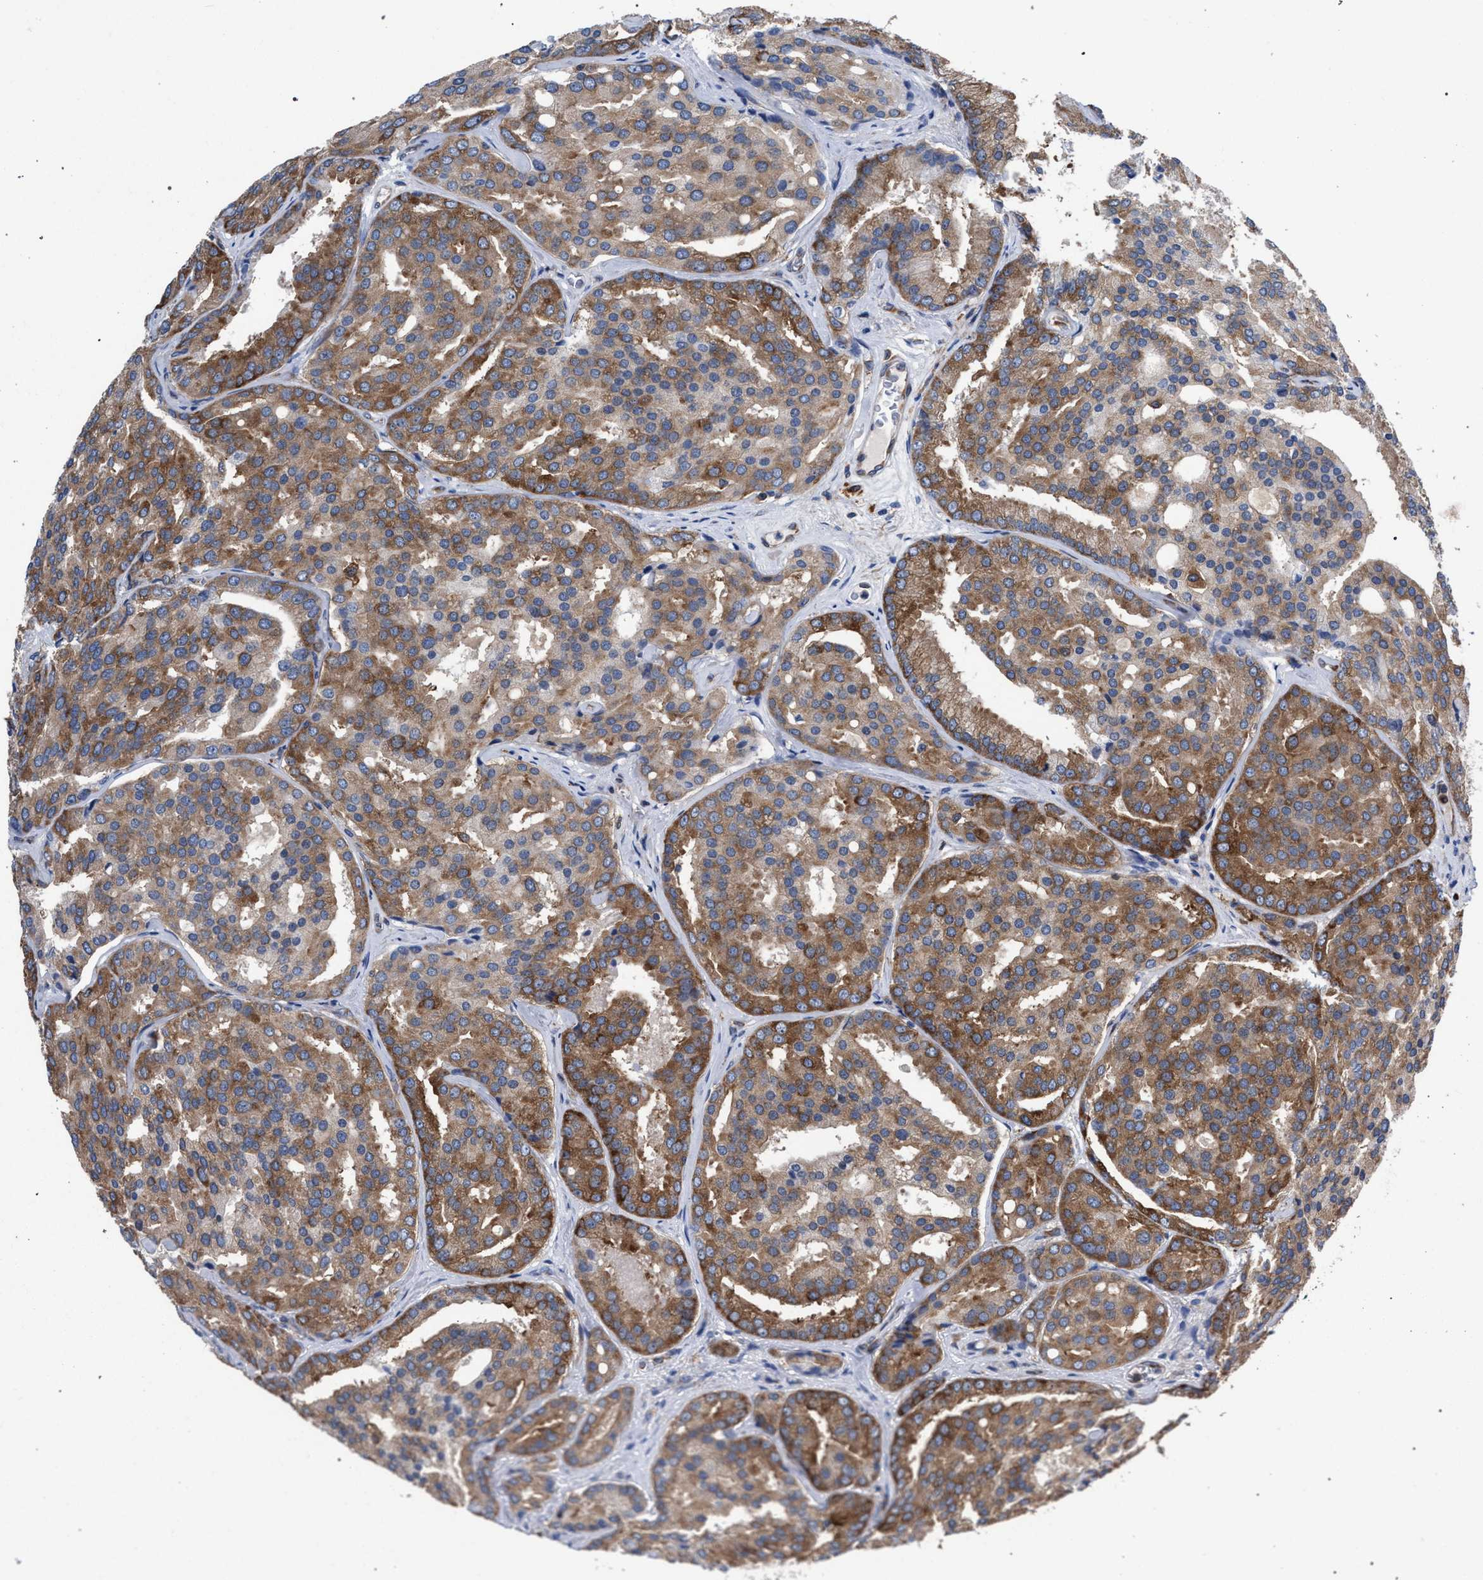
{"staining": {"intensity": "moderate", "quantity": ">75%", "location": "cytoplasmic/membranous"}, "tissue": "prostate cancer", "cell_type": "Tumor cells", "image_type": "cancer", "snomed": [{"axis": "morphology", "description": "Adenocarcinoma, High grade"}, {"axis": "topography", "description": "Prostate"}], "caption": "Protein expression analysis of prostate cancer reveals moderate cytoplasmic/membranous staining in about >75% of tumor cells.", "gene": "CDR2L", "patient": {"sex": "male", "age": 64}}